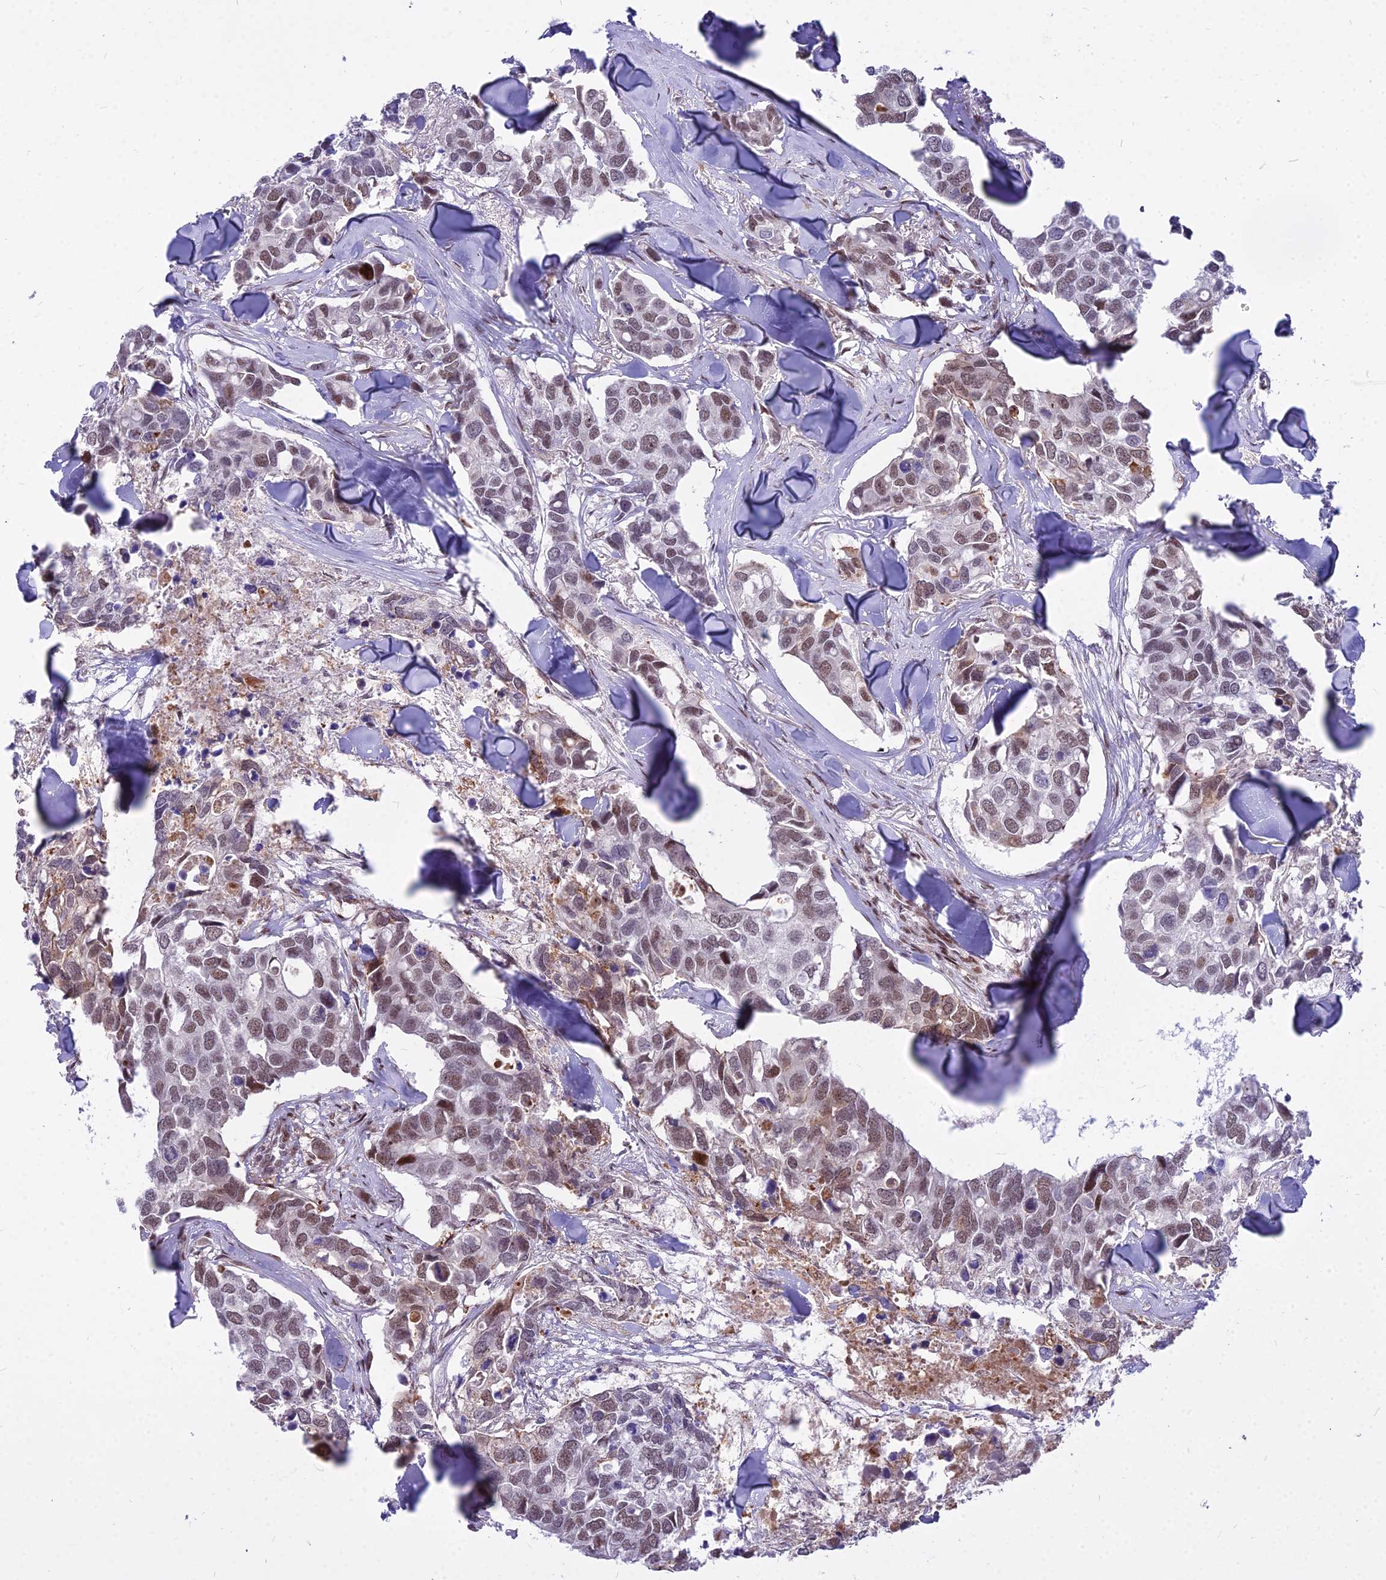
{"staining": {"intensity": "moderate", "quantity": ">75%", "location": "nuclear"}, "tissue": "breast cancer", "cell_type": "Tumor cells", "image_type": "cancer", "snomed": [{"axis": "morphology", "description": "Duct carcinoma"}, {"axis": "topography", "description": "Breast"}], "caption": "Moderate nuclear positivity for a protein is present in approximately >75% of tumor cells of intraductal carcinoma (breast) using immunohistochemistry.", "gene": "ALG10", "patient": {"sex": "female", "age": 83}}